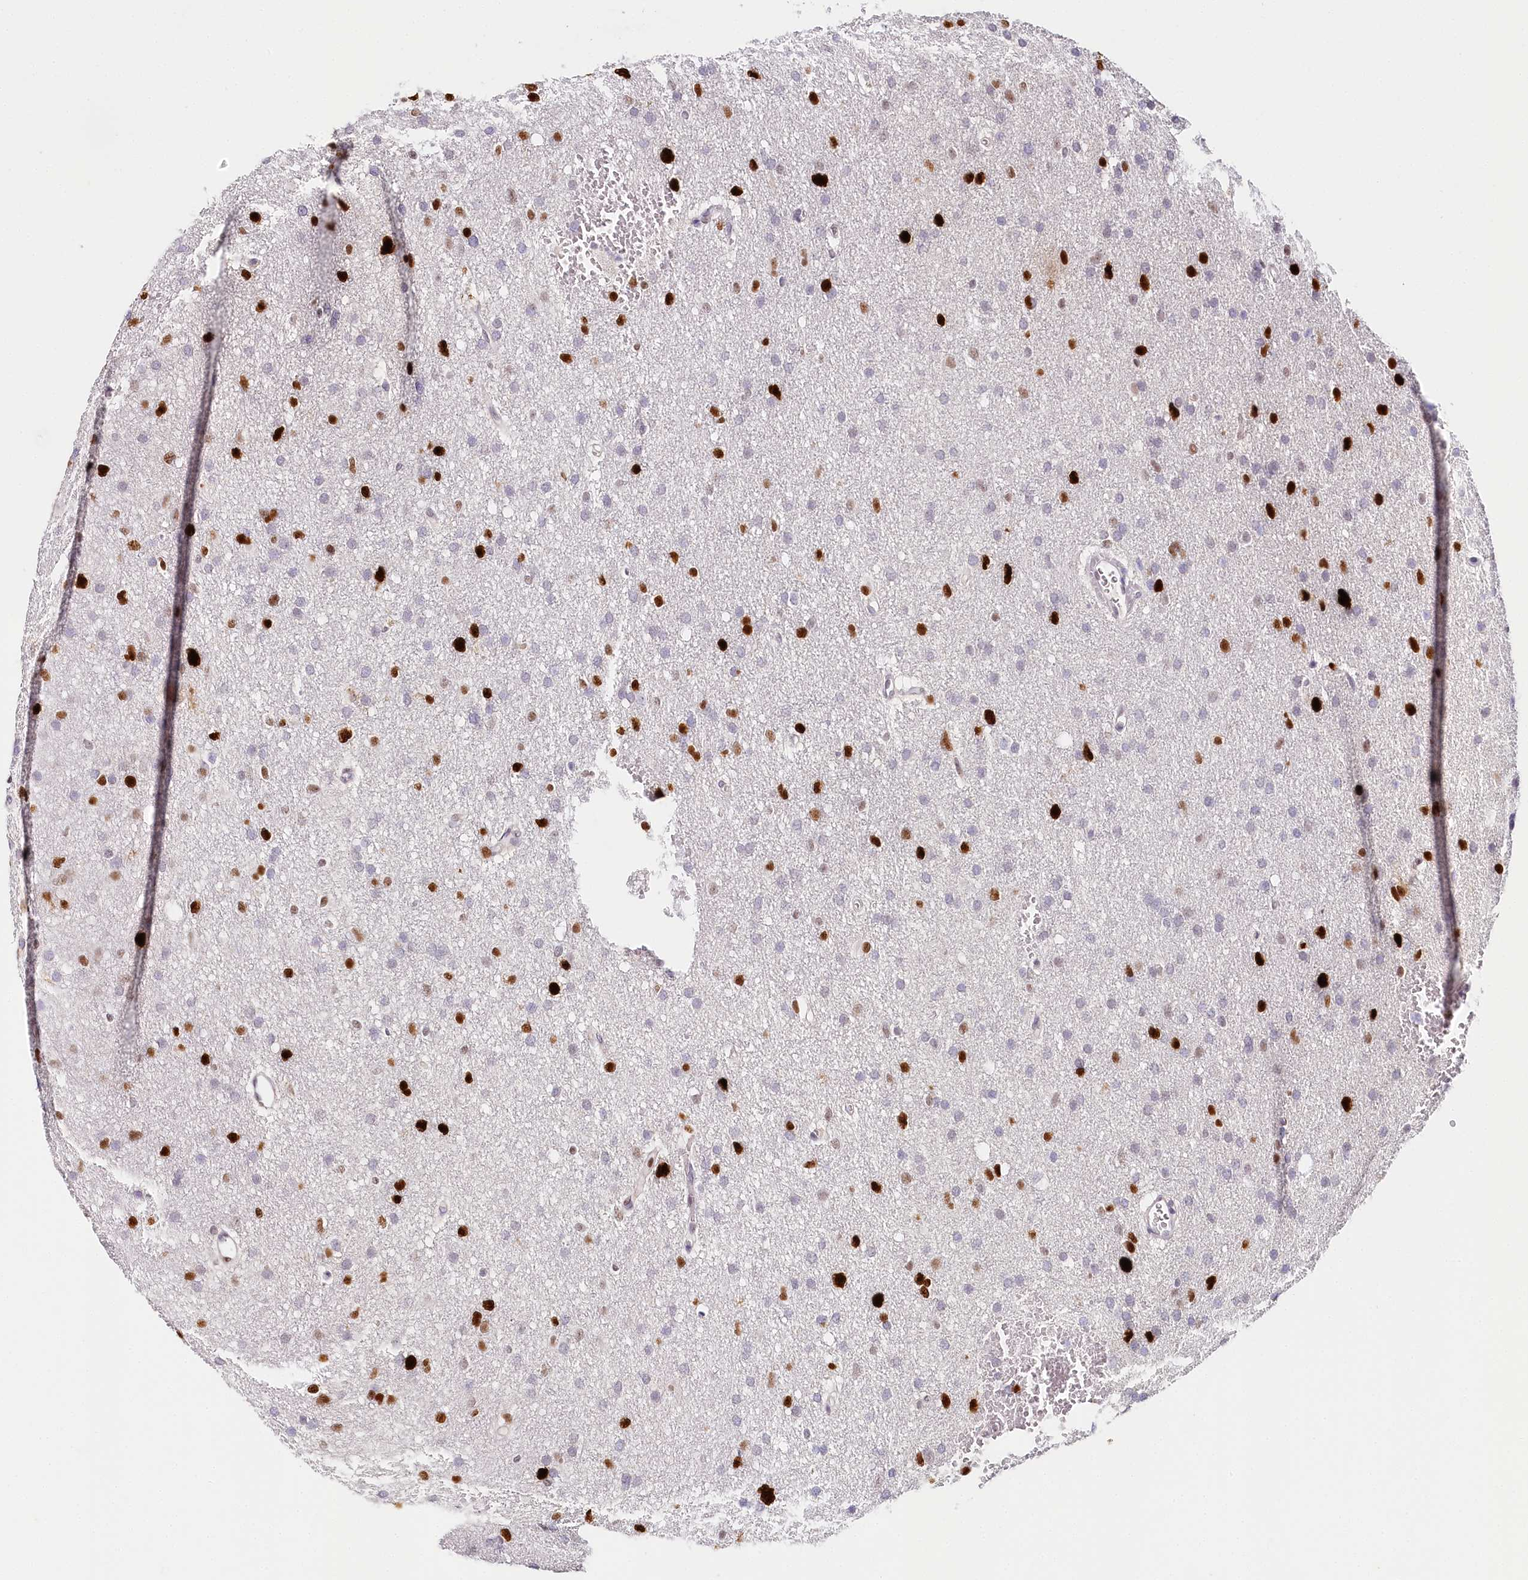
{"staining": {"intensity": "strong", "quantity": "<25%", "location": "nuclear"}, "tissue": "glioma", "cell_type": "Tumor cells", "image_type": "cancer", "snomed": [{"axis": "morphology", "description": "Glioma, malignant, High grade"}, {"axis": "topography", "description": "Cerebral cortex"}], "caption": "The immunohistochemical stain highlights strong nuclear positivity in tumor cells of high-grade glioma (malignant) tissue.", "gene": "TP53", "patient": {"sex": "female", "age": 36}}